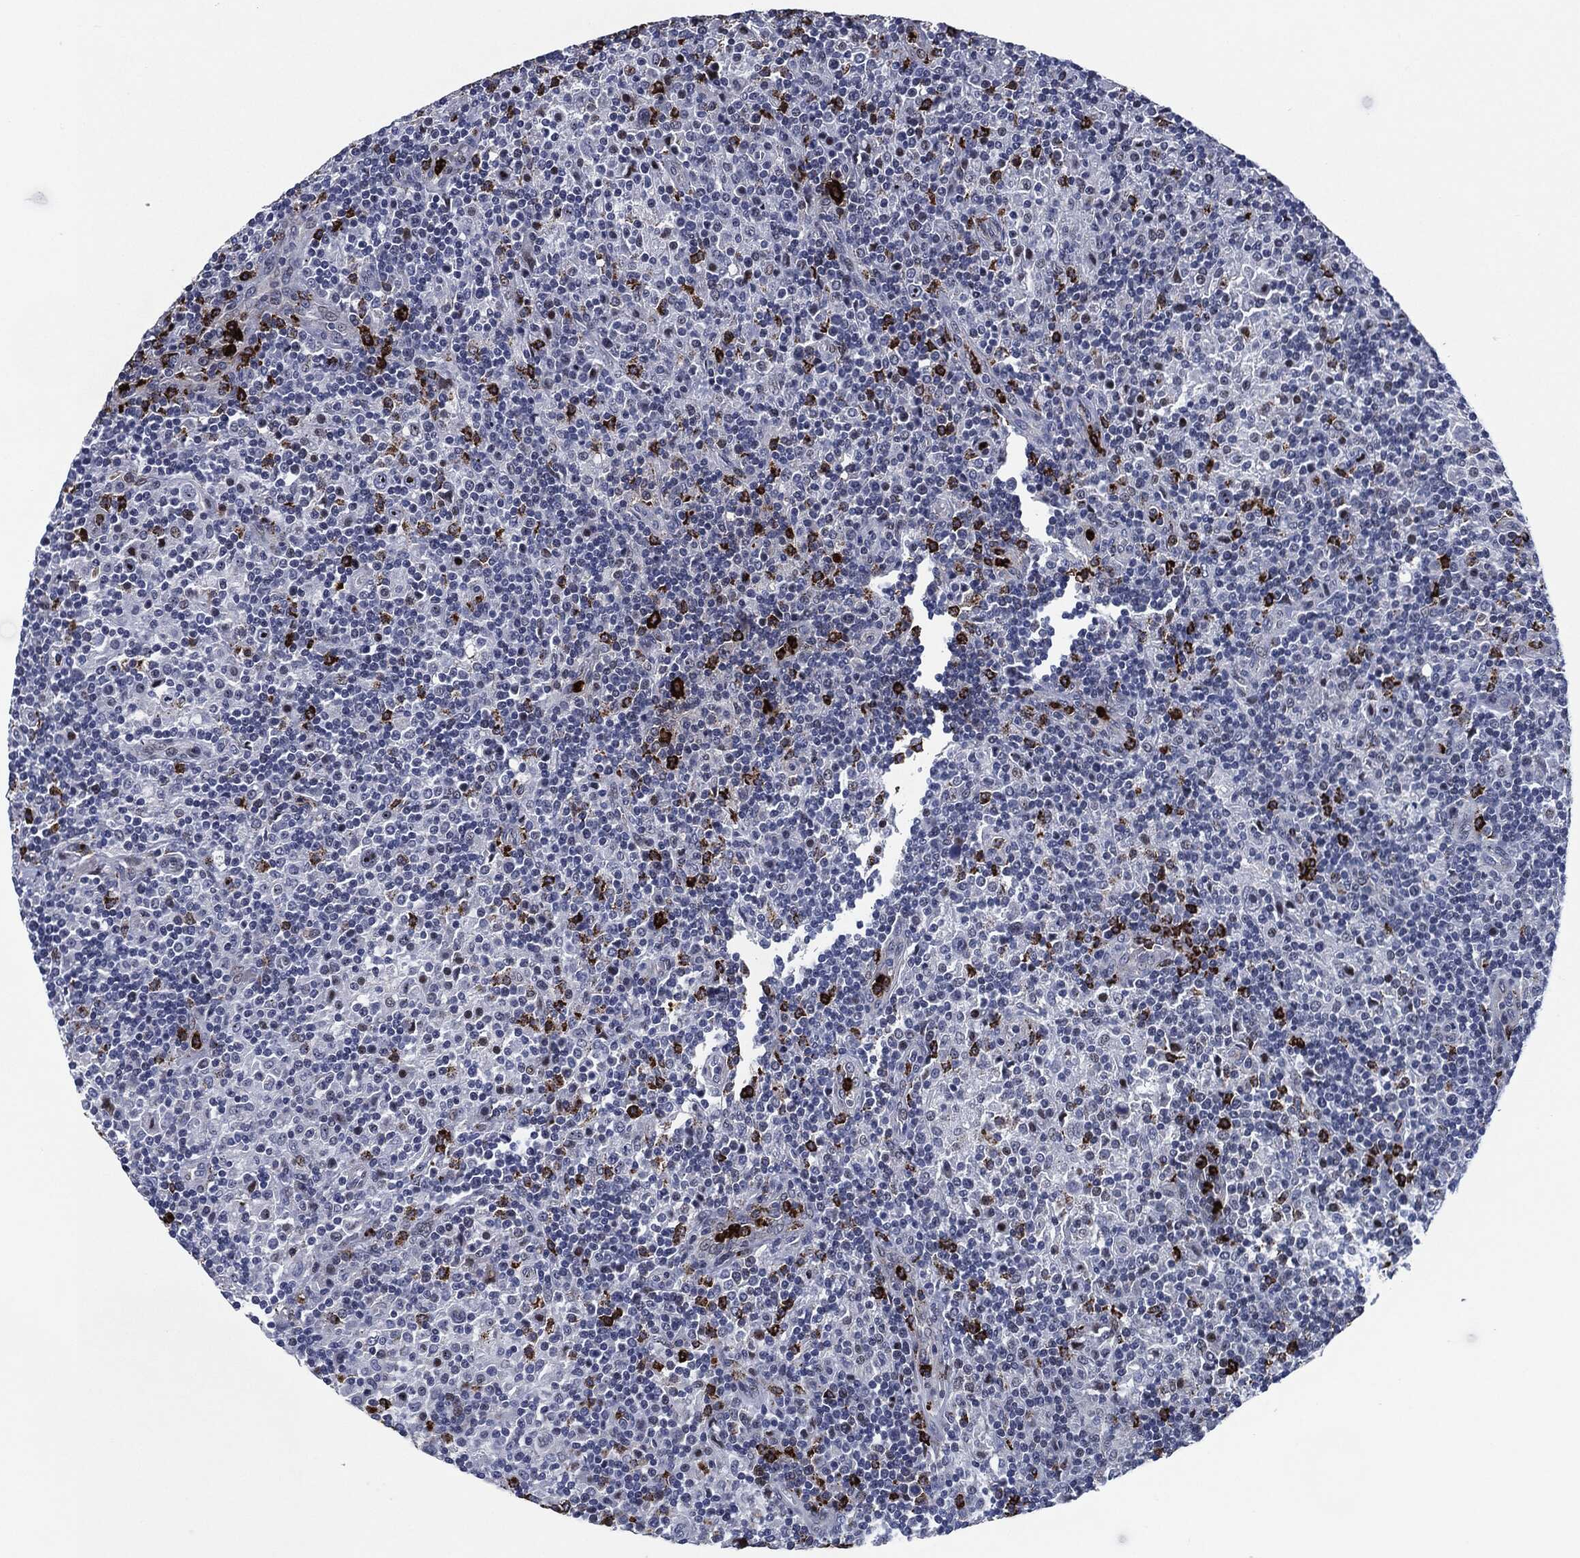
{"staining": {"intensity": "negative", "quantity": "none", "location": "none"}, "tissue": "lymphoma", "cell_type": "Tumor cells", "image_type": "cancer", "snomed": [{"axis": "morphology", "description": "Hodgkin's disease, NOS"}, {"axis": "topography", "description": "Lymph node"}], "caption": "Tumor cells show no significant staining in Hodgkin's disease.", "gene": "MPO", "patient": {"sex": "male", "age": 70}}